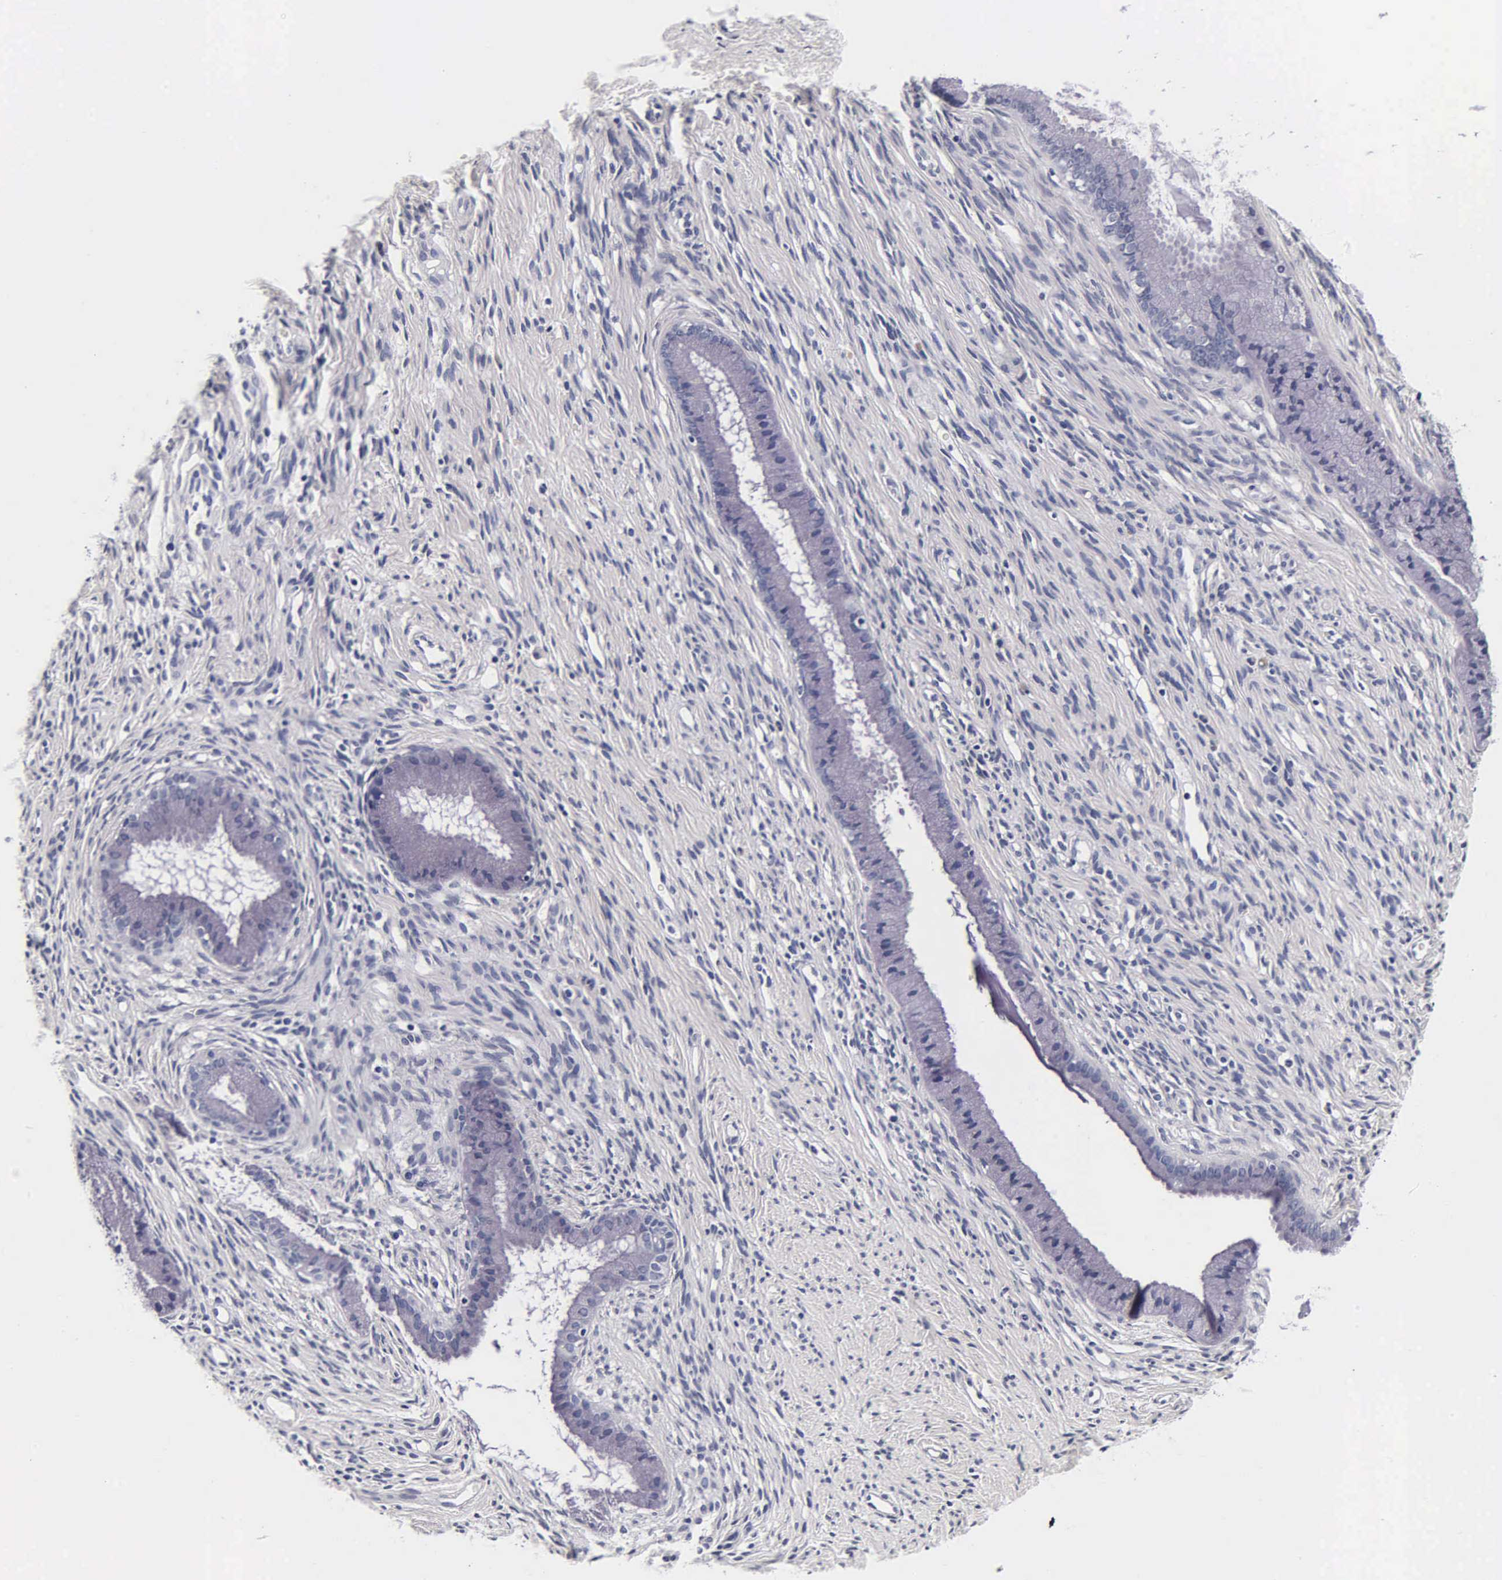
{"staining": {"intensity": "negative", "quantity": "none", "location": "none"}, "tissue": "cervix", "cell_type": "Glandular cells", "image_type": "normal", "snomed": [{"axis": "morphology", "description": "Normal tissue, NOS"}, {"axis": "topography", "description": "Cervix"}], "caption": "Immunohistochemistry histopathology image of benign cervix stained for a protein (brown), which shows no expression in glandular cells.", "gene": "ACP3", "patient": {"sex": "female", "age": 82}}